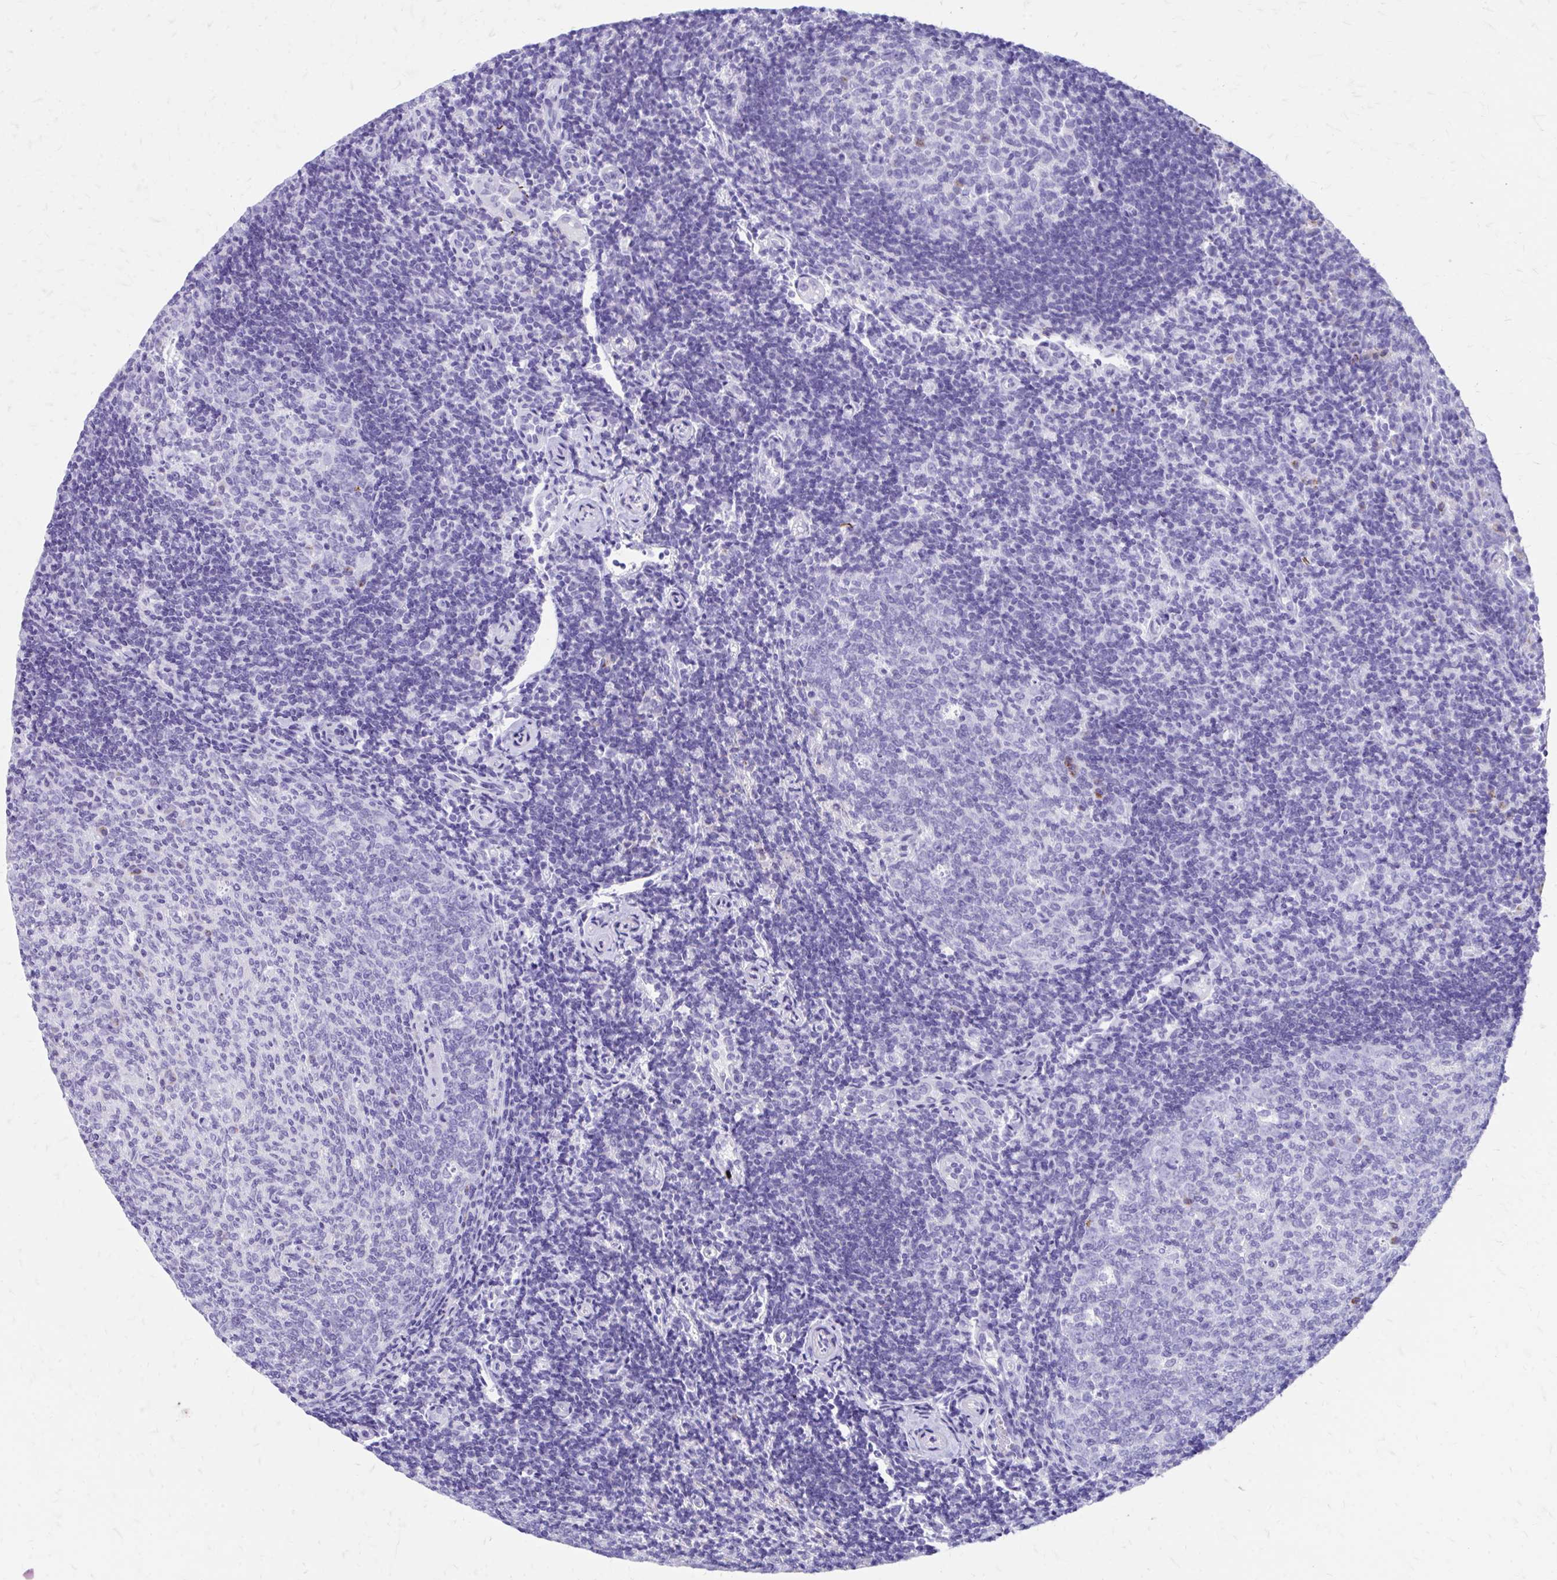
{"staining": {"intensity": "negative", "quantity": "none", "location": "none"}, "tissue": "tonsil", "cell_type": "Germinal center cells", "image_type": "normal", "snomed": [{"axis": "morphology", "description": "Normal tissue, NOS"}, {"axis": "topography", "description": "Tonsil"}], "caption": "IHC photomicrograph of benign tonsil: tonsil stained with DAB (3,3'-diaminobenzidine) exhibits no significant protein positivity in germinal center cells. (DAB immunohistochemistry visualized using brightfield microscopy, high magnification).", "gene": "ZNF699", "patient": {"sex": "female", "age": 10}}